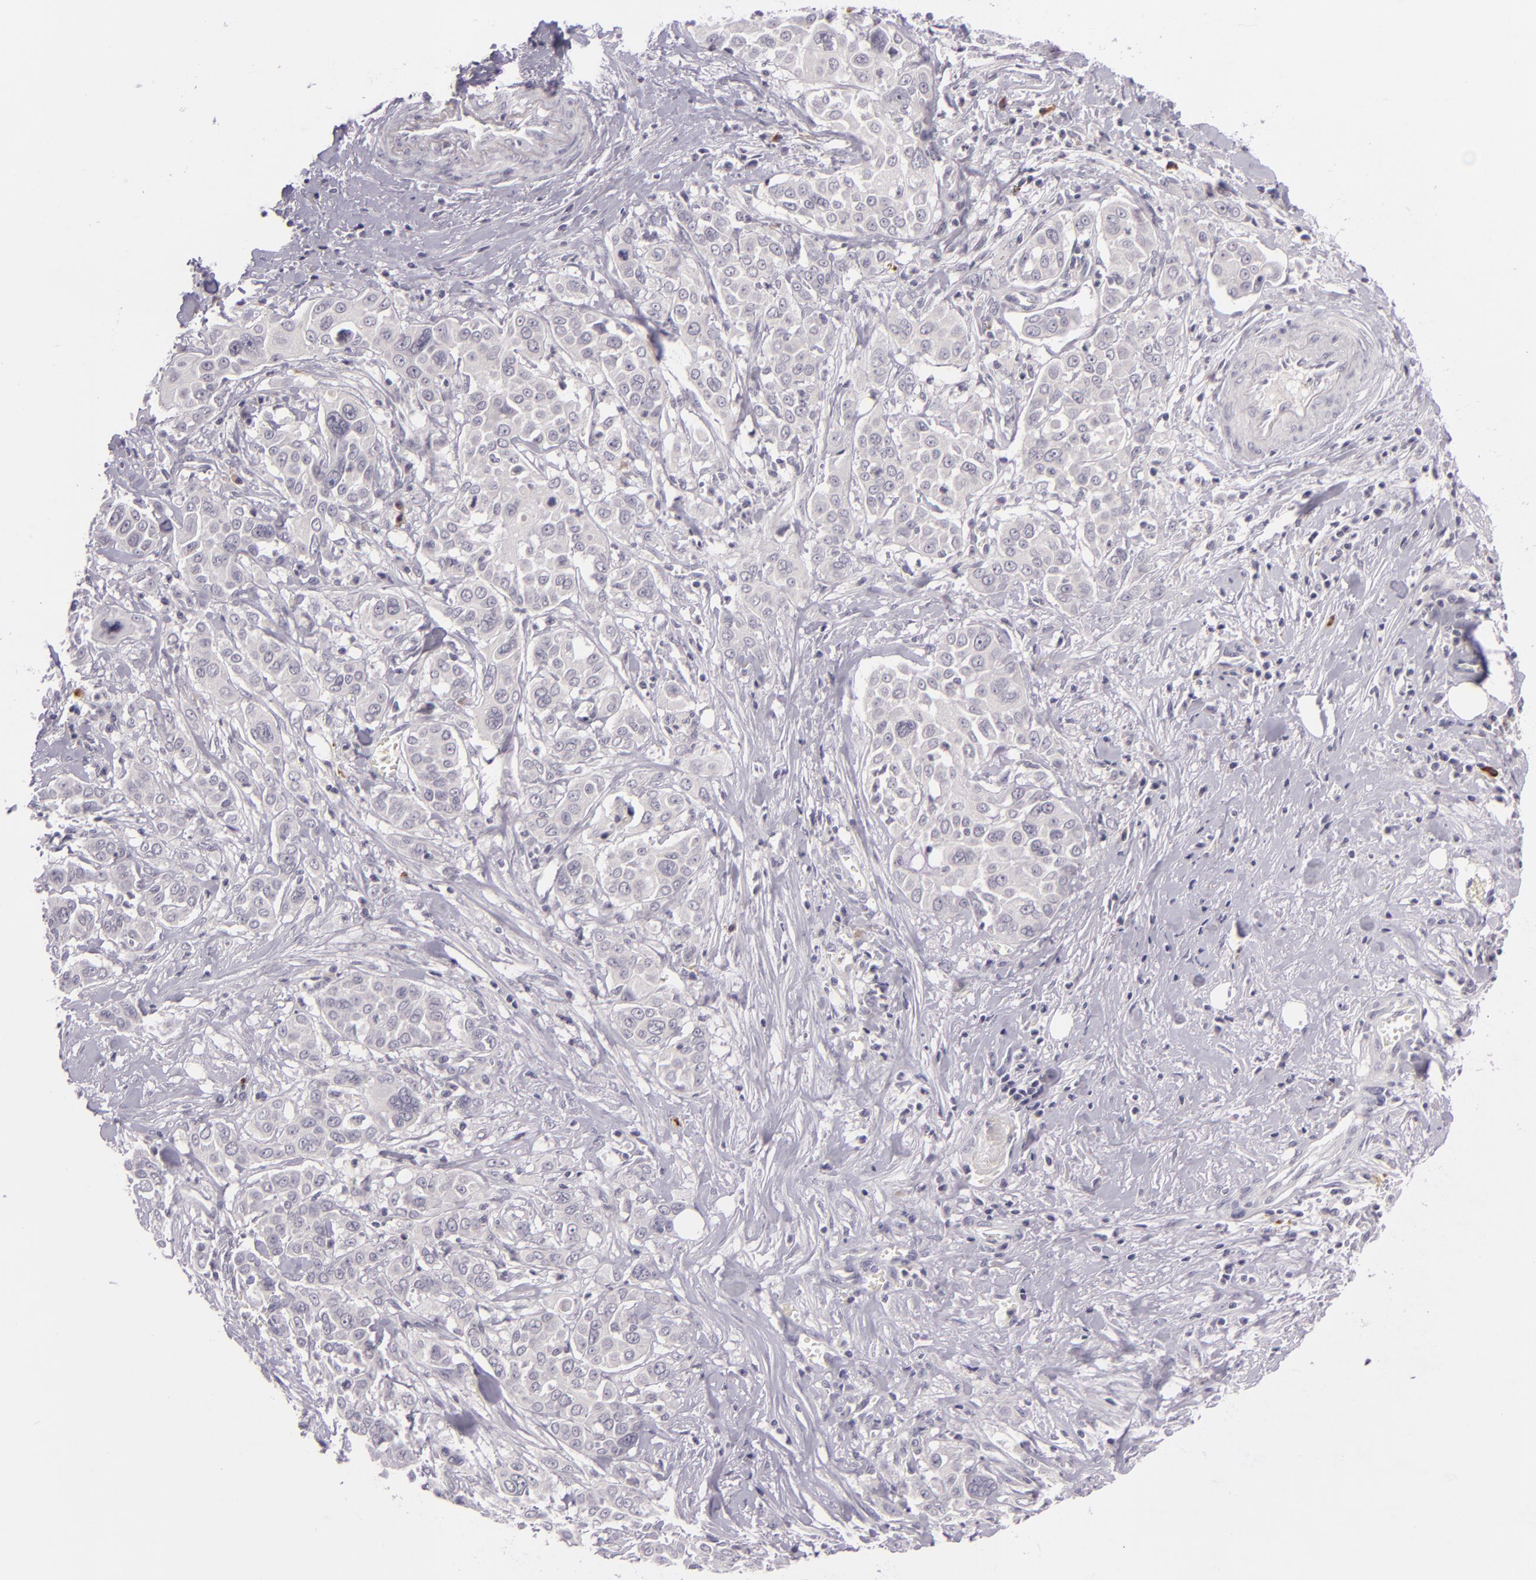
{"staining": {"intensity": "negative", "quantity": "none", "location": "none"}, "tissue": "pancreatic cancer", "cell_type": "Tumor cells", "image_type": "cancer", "snomed": [{"axis": "morphology", "description": "Adenocarcinoma, NOS"}, {"axis": "topography", "description": "Pancreas"}], "caption": "Immunohistochemical staining of adenocarcinoma (pancreatic) displays no significant expression in tumor cells.", "gene": "DAG1", "patient": {"sex": "female", "age": 52}}